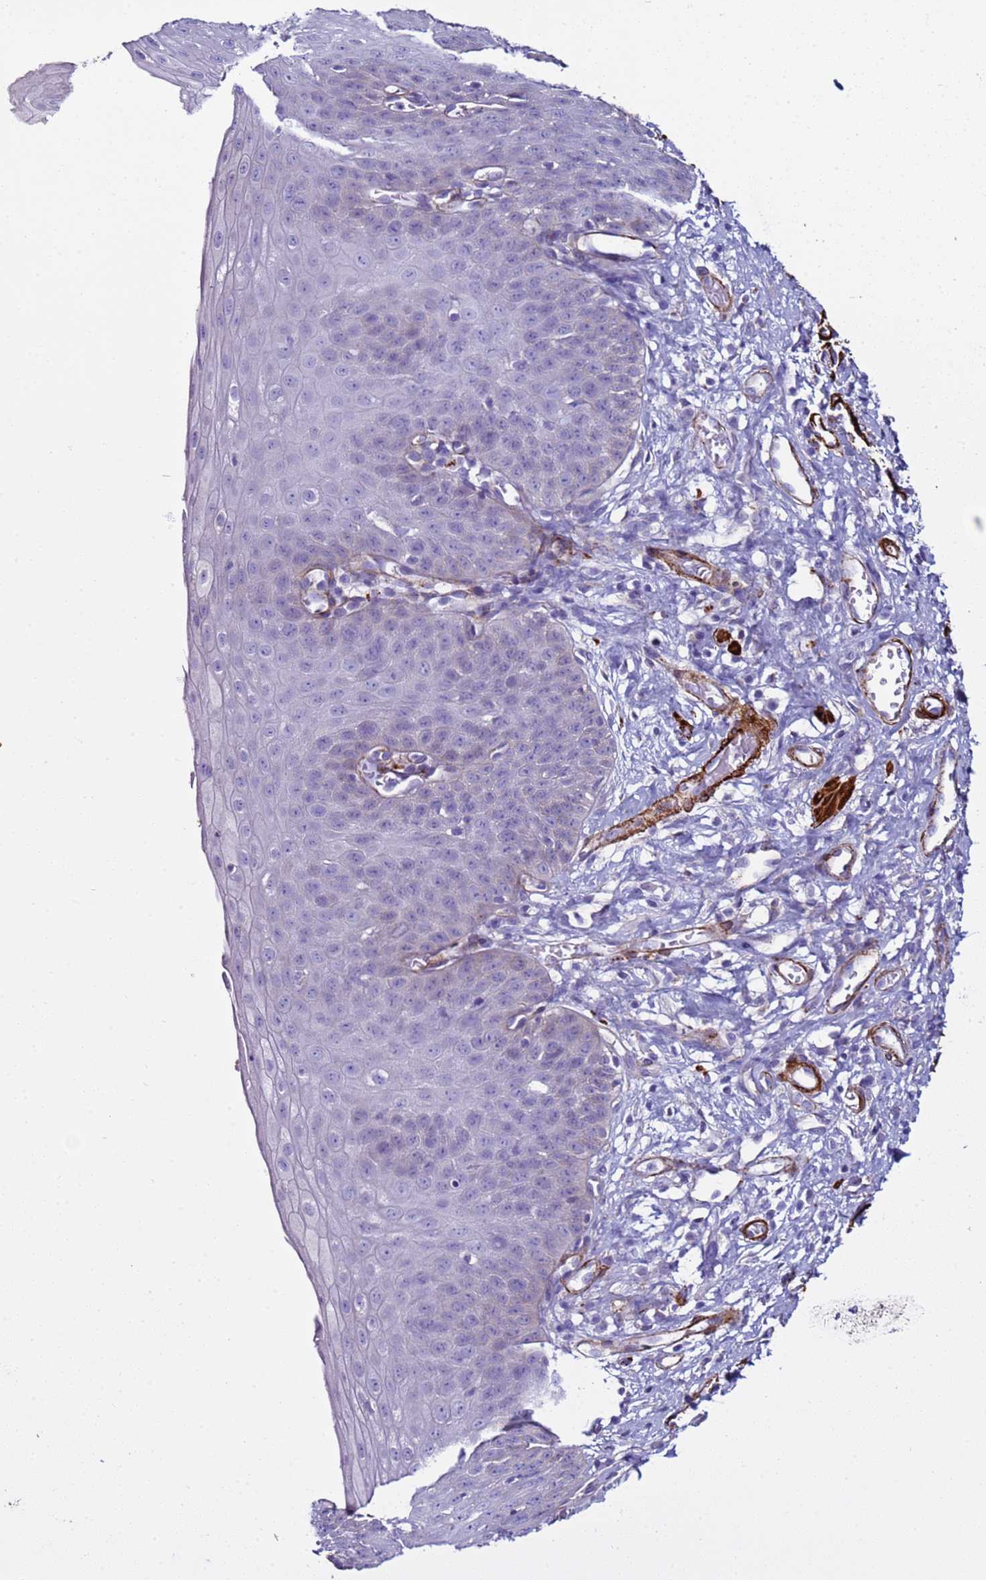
{"staining": {"intensity": "weak", "quantity": "<25%", "location": "cytoplasmic/membranous"}, "tissue": "esophagus", "cell_type": "Squamous epithelial cells", "image_type": "normal", "snomed": [{"axis": "morphology", "description": "Normal tissue, NOS"}, {"axis": "topography", "description": "Esophagus"}], "caption": "Squamous epithelial cells show no significant staining in benign esophagus. (DAB (3,3'-diaminobenzidine) immunohistochemistry (IHC), high magnification).", "gene": "RABL2A", "patient": {"sex": "male", "age": 71}}